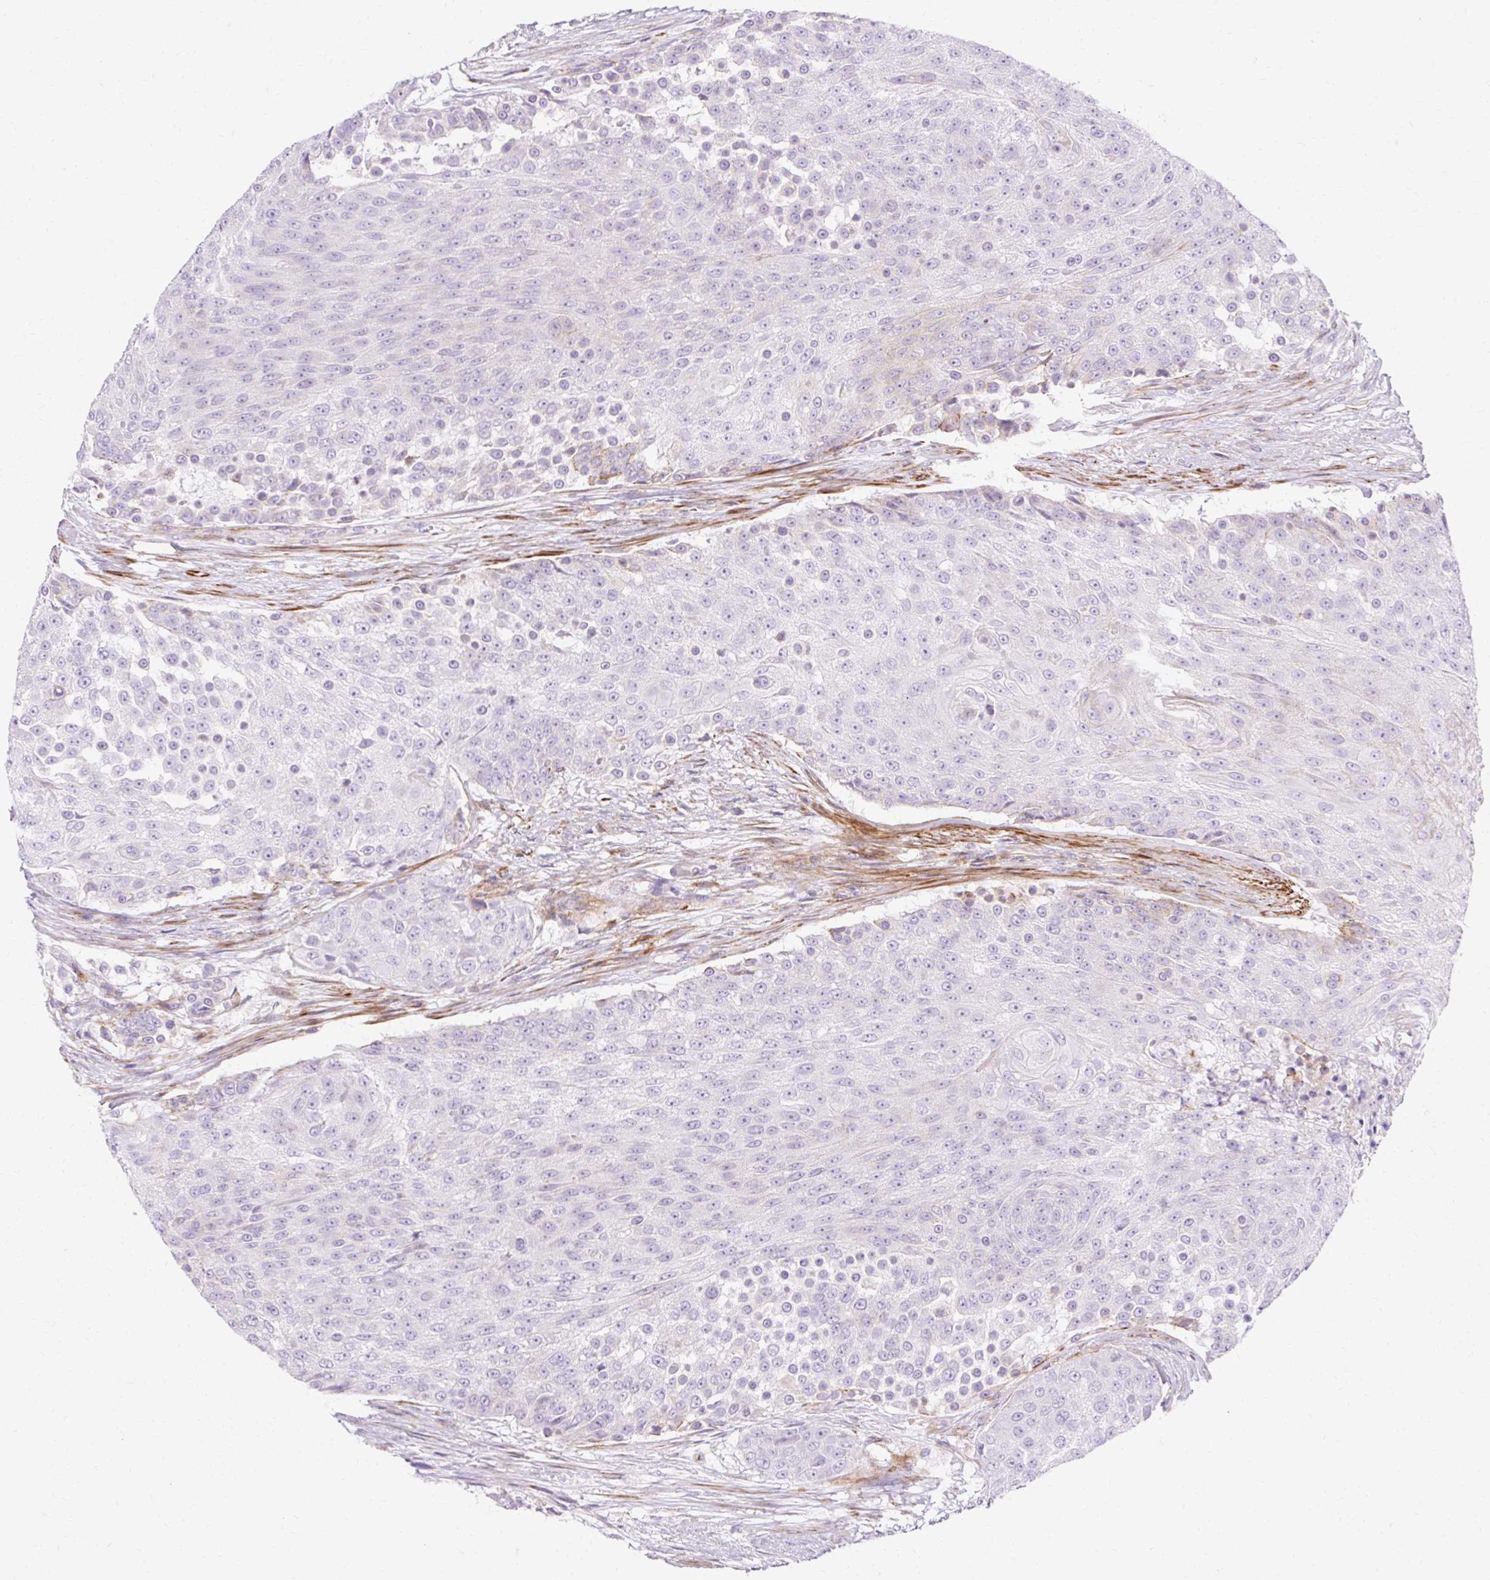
{"staining": {"intensity": "negative", "quantity": "none", "location": "none"}, "tissue": "urothelial cancer", "cell_type": "Tumor cells", "image_type": "cancer", "snomed": [{"axis": "morphology", "description": "Urothelial carcinoma, High grade"}, {"axis": "topography", "description": "Urinary bladder"}], "caption": "High power microscopy histopathology image of an IHC histopathology image of urothelial cancer, revealing no significant positivity in tumor cells.", "gene": "CORO7-PAM16", "patient": {"sex": "female", "age": 63}}